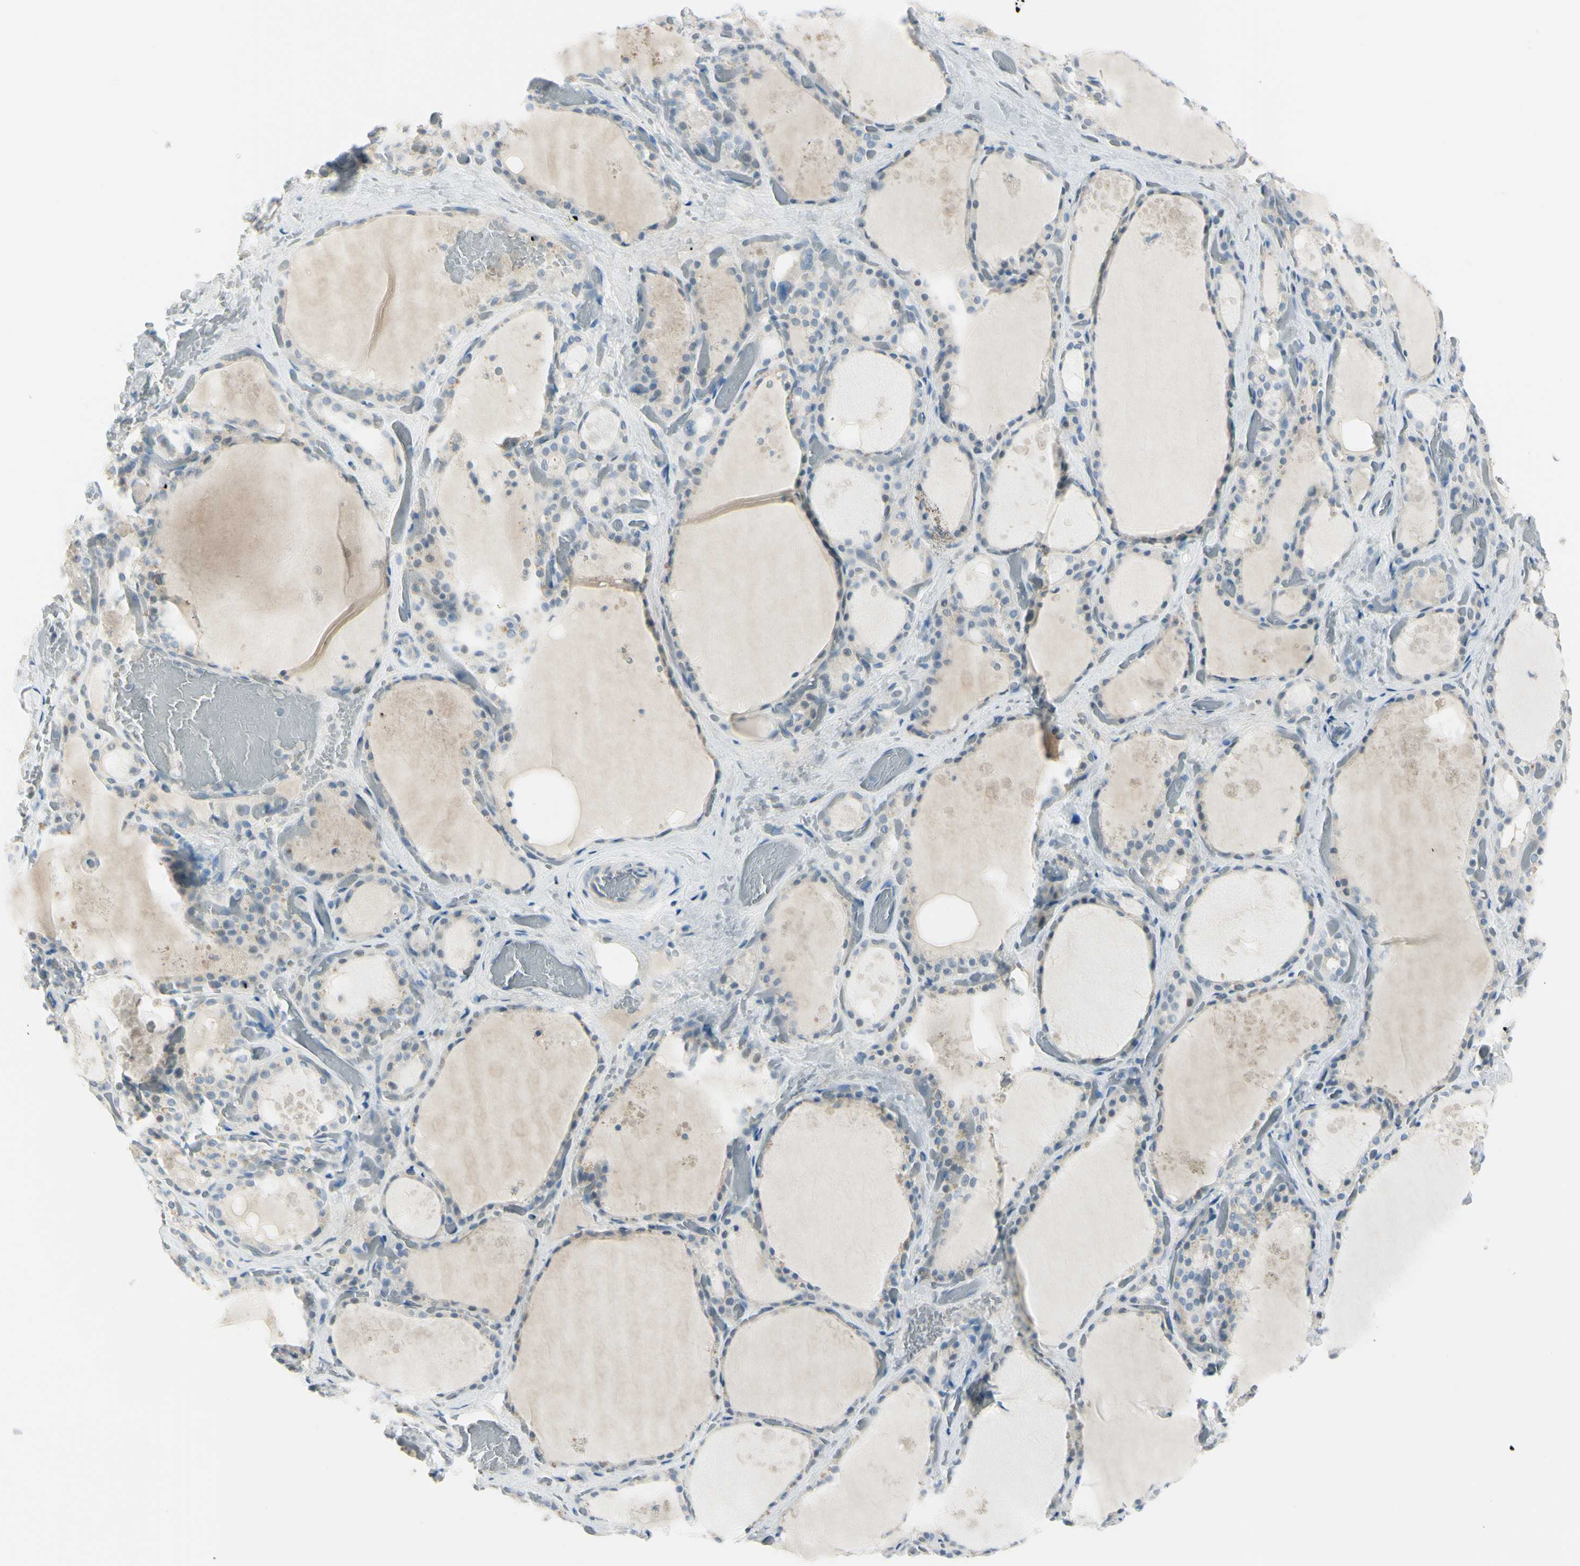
{"staining": {"intensity": "negative", "quantity": "none", "location": "none"}, "tissue": "thyroid gland", "cell_type": "Glandular cells", "image_type": "normal", "snomed": [{"axis": "morphology", "description": "Normal tissue, NOS"}, {"axis": "topography", "description": "Thyroid gland"}], "caption": "Unremarkable thyroid gland was stained to show a protein in brown. There is no significant expression in glandular cells.", "gene": "ASB9", "patient": {"sex": "male", "age": 61}}